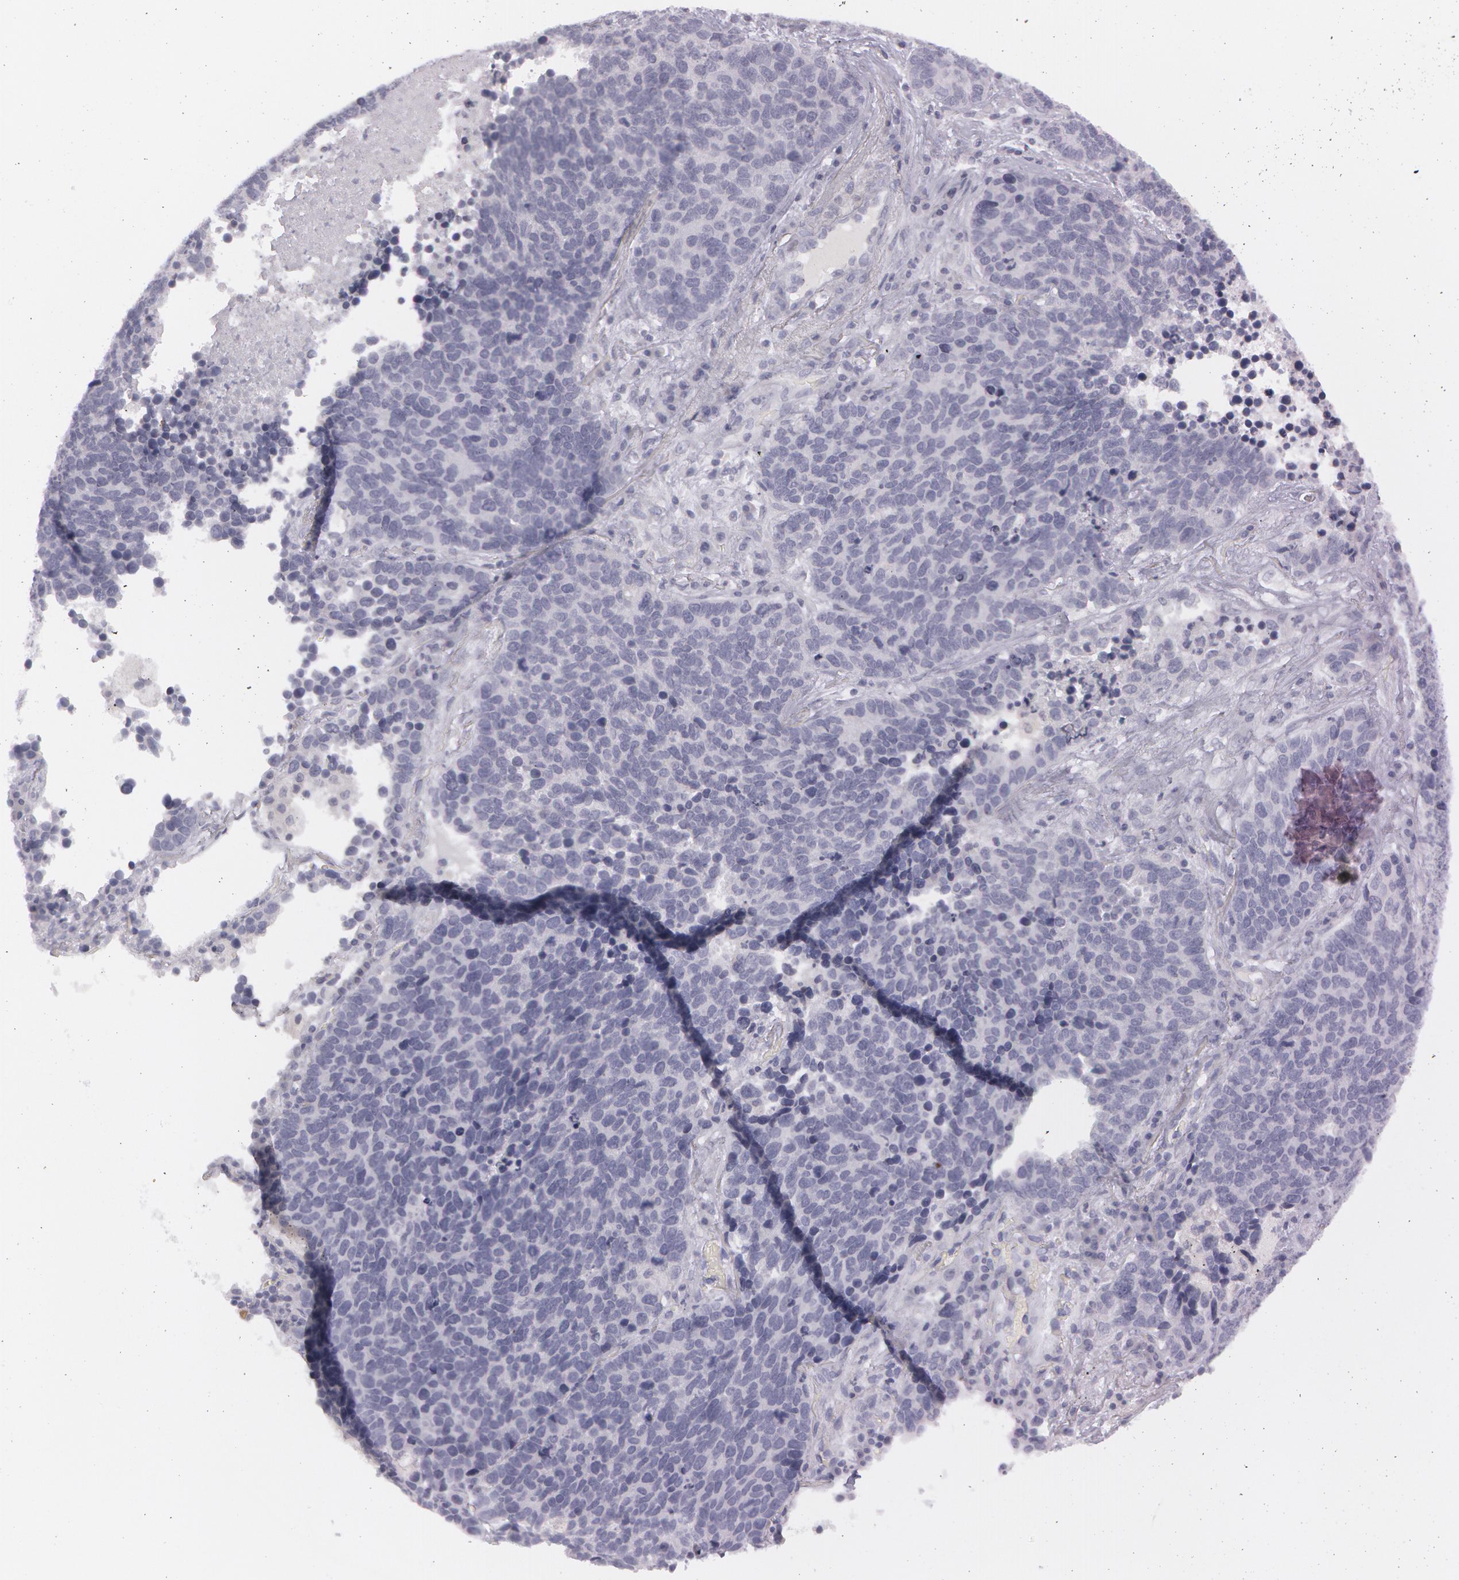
{"staining": {"intensity": "negative", "quantity": "none", "location": "none"}, "tissue": "lung cancer", "cell_type": "Tumor cells", "image_type": "cancer", "snomed": [{"axis": "morphology", "description": "Neoplasm, malignant, NOS"}, {"axis": "topography", "description": "Lung"}], "caption": "DAB (3,3'-diaminobenzidine) immunohistochemical staining of lung cancer (neoplasm (malignant)) shows no significant expression in tumor cells. (DAB immunohistochemistry visualized using brightfield microscopy, high magnification).", "gene": "IL1RN", "patient": {"sex": "female", "age": 75}}